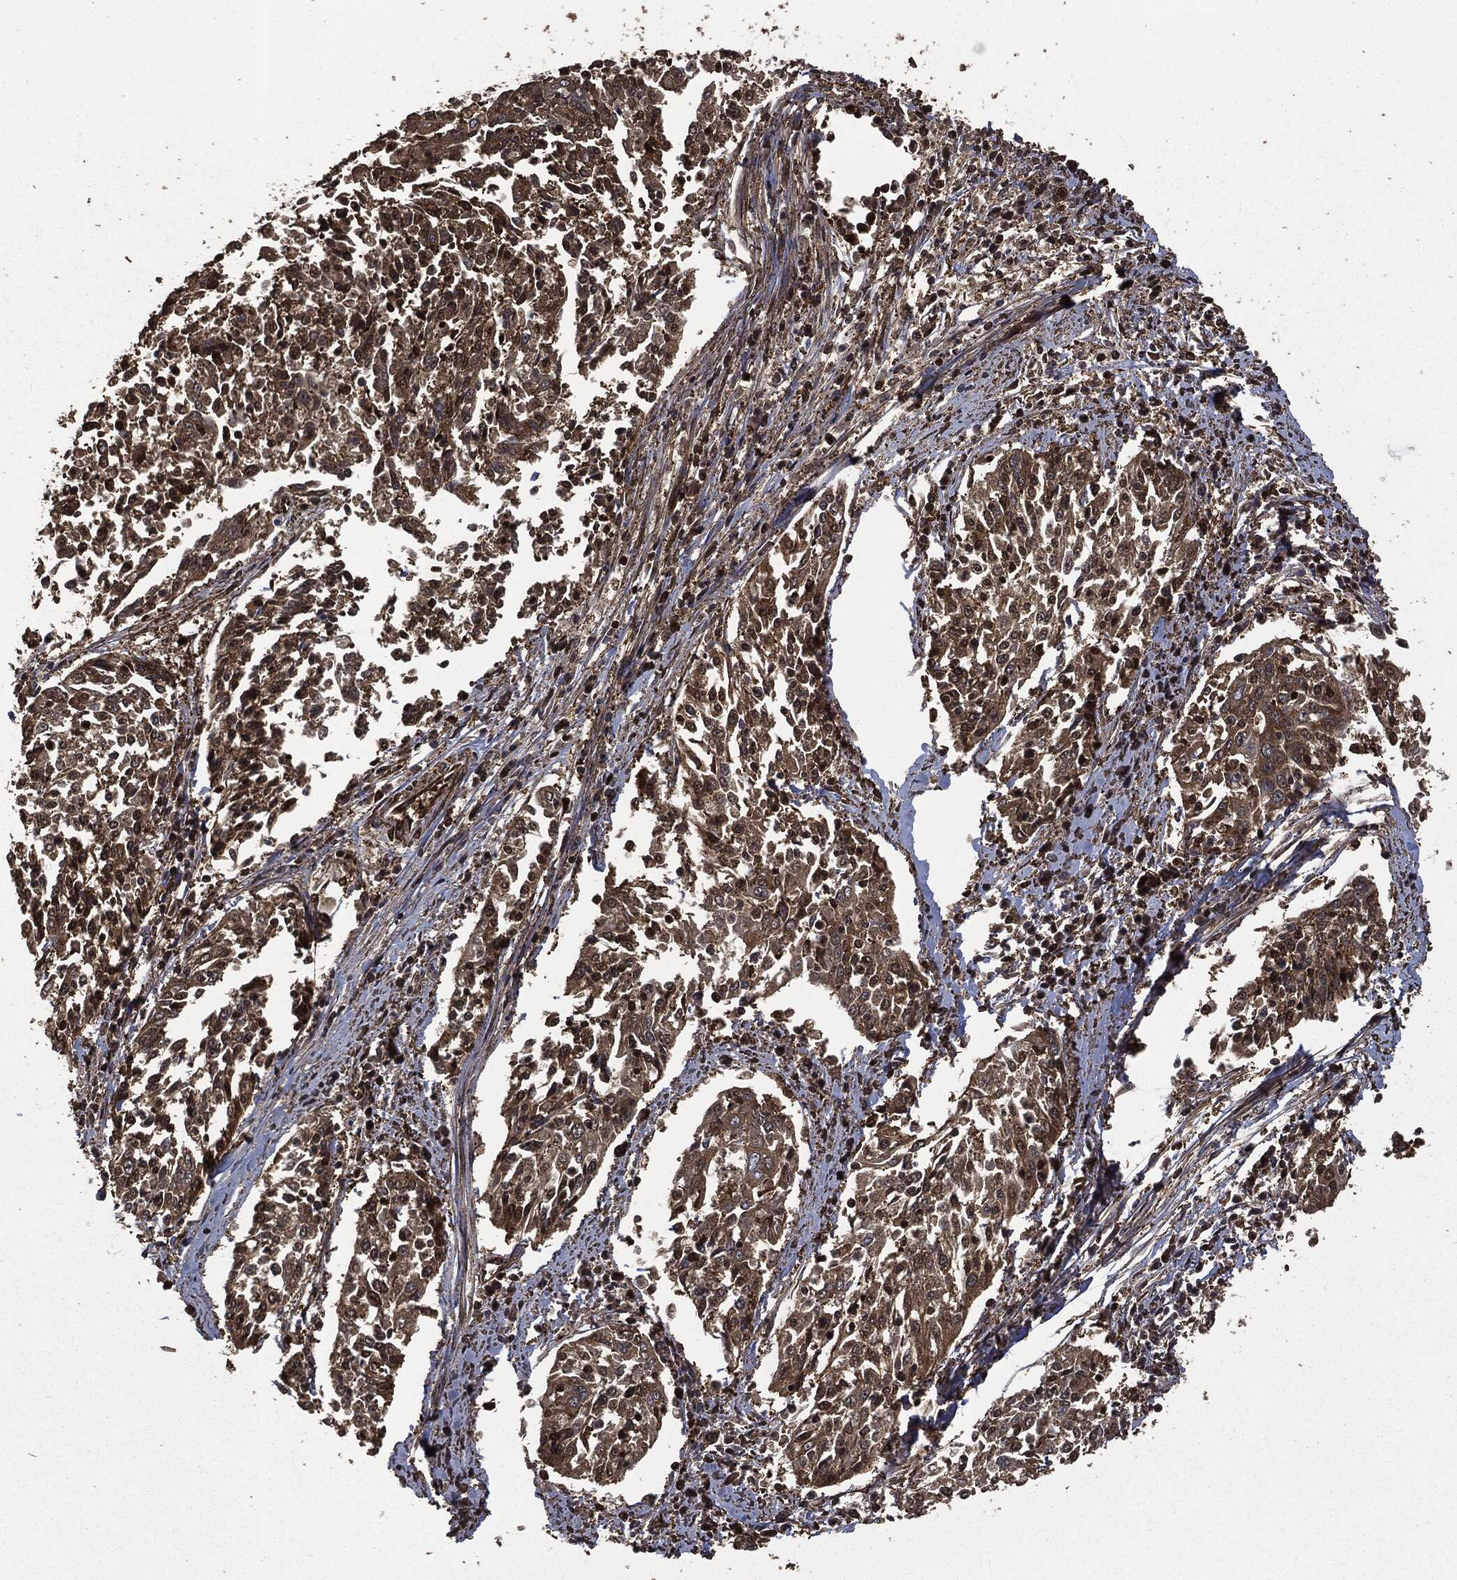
{"staining": {"intensity": "strong", "quantity": ">75%", "location": "cytoplasmic/membranous"}, "tissue": "cervical cancer", "cell_type": "Tumor cells", "image_type": "cancer", "snomed": [{"axis": "morphology", "description": "Squamous cell carcinoma, NOS"}, {"axis": "topography", "description": "Cervix"}], "caption": "Cervical squamous cell carcinoma stained for a protein shows strong cytoplasmic/membranous positivity in tumor cells.", "gene": "HRAS", "patient": {"sex": "female", "age": 41}}